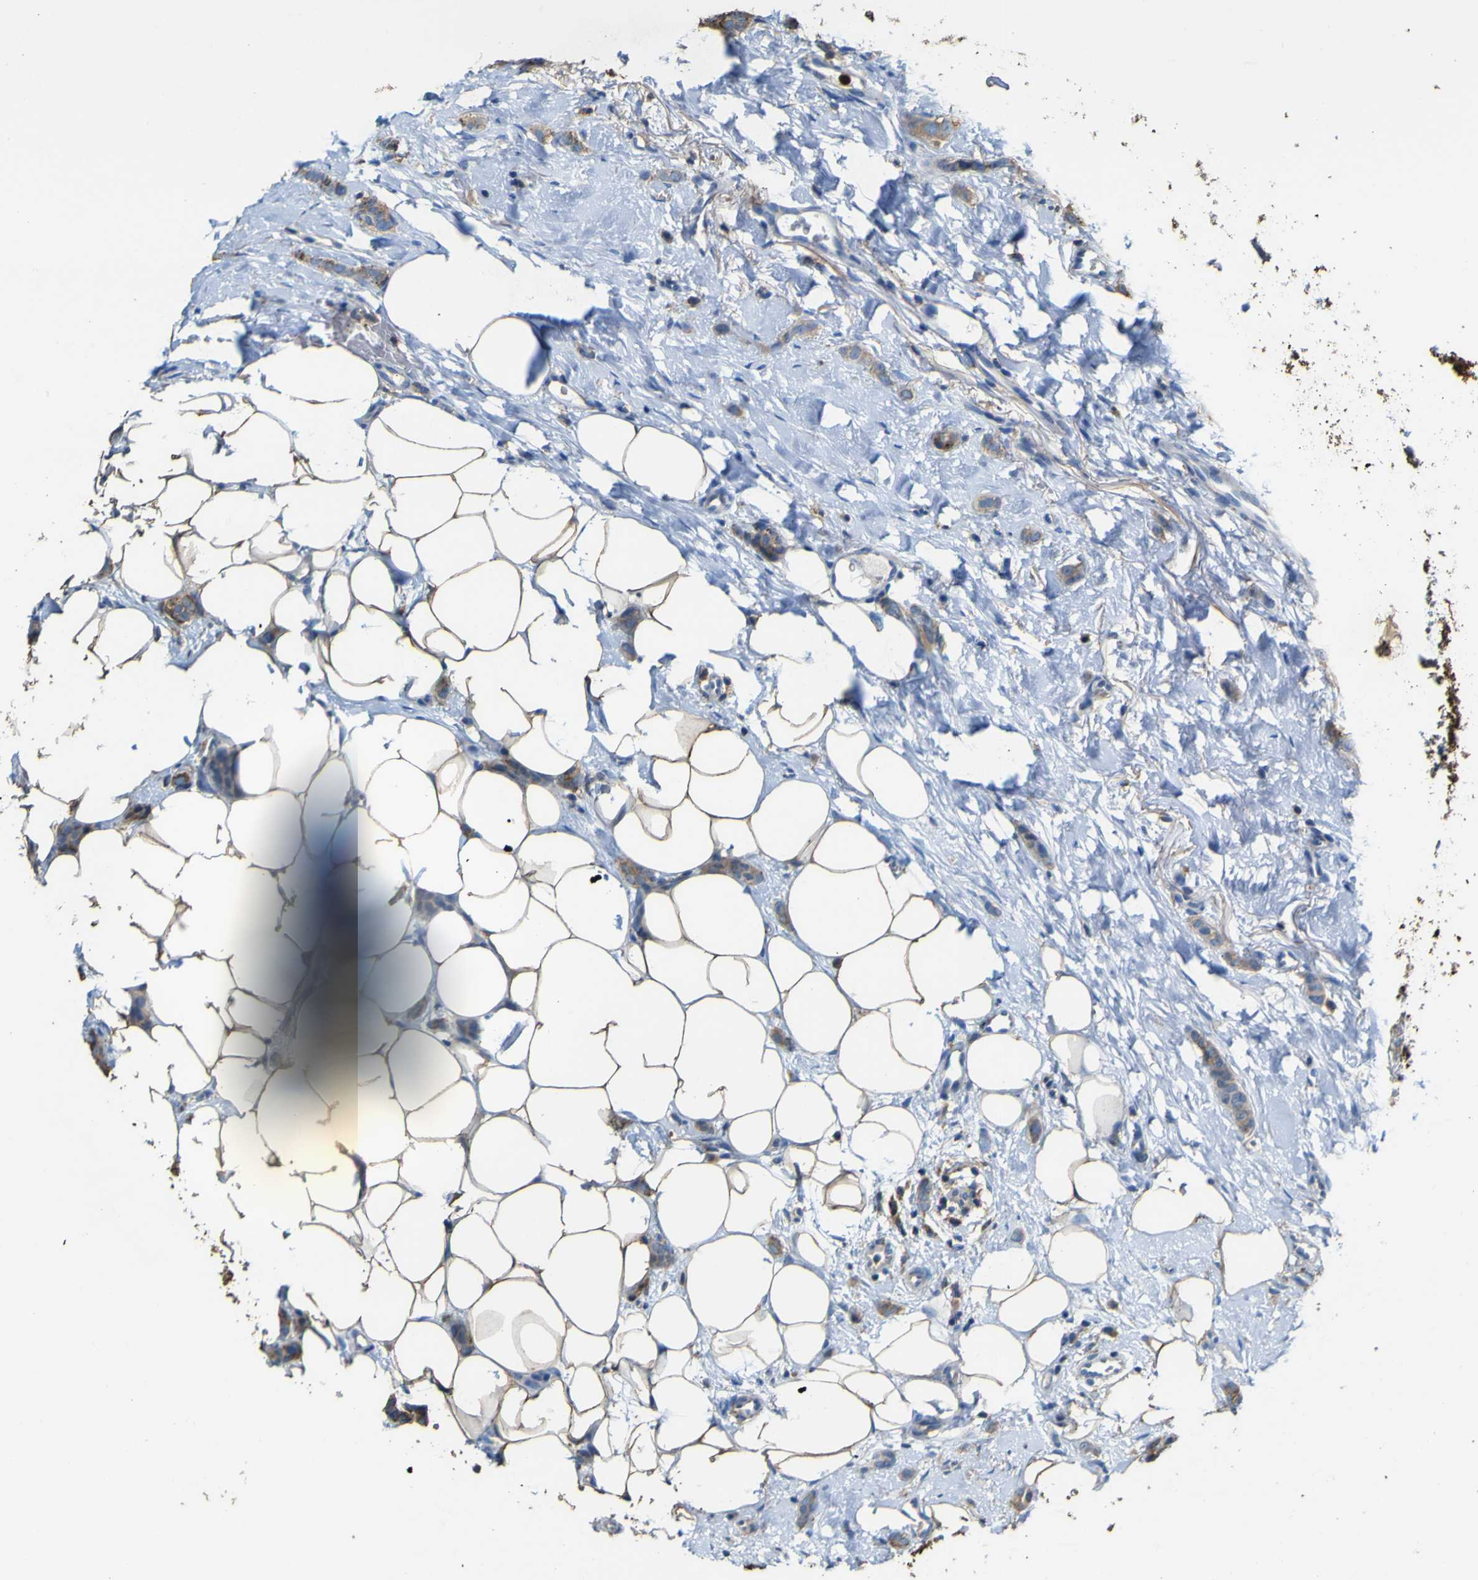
{"staining": {"intensity": "moderate", "quantity": "25%-75%", "location": "cytoplasmic/membranous"}, "tissue": "breast cancer", "cell_type": "Tumor cells", "image_type": "cancer", "snomed": [{"axis": "morphology", "description": "Lobular carcinoma"}, {"axis": "topography", "description": "Skin"}, {"axis": "topography", "description": "Breast"}], "caption": "Human breast lobular carcinoma stained for a protein (brown) shows moderate cytoplasmic/membranous positive expression in about 25%-75% of tumor cells.", "gene": "ACSL3", "patient": {"sex": "female", "age": 46}}